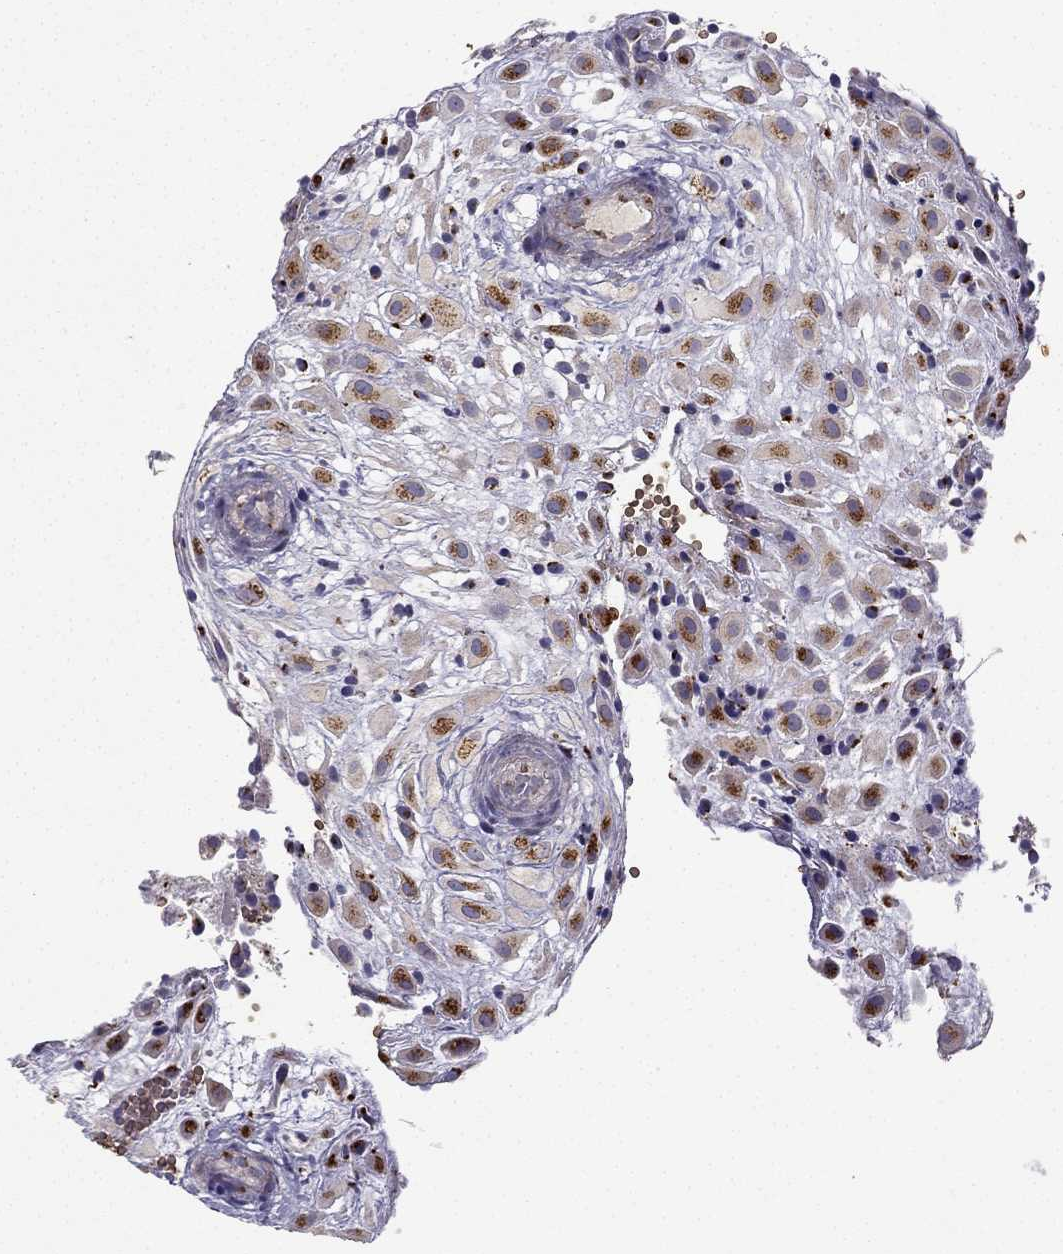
{"staining": {"intensity": "strong", "quantity": "25%-75%", "location": "cytoplasmic/membranous"}, "tissue": "placenta", "cell_type": "Decidual cells", "image_type": "normal", "snomed": [{"axis": "morphology", "description": "Normal tissue, NOS"}, {"axis": "topography", "description": "Placenta"}], "caption": "IHC of normal human placenta displays high levels of strong cytoplasmic/membranous staining in approximately 25%-75% of decidual cells. (DAB IHC with brightfield microscopy, high magnification).", "gene": "B4GALT7", "patient": {"sex": "female", "age": 24}}